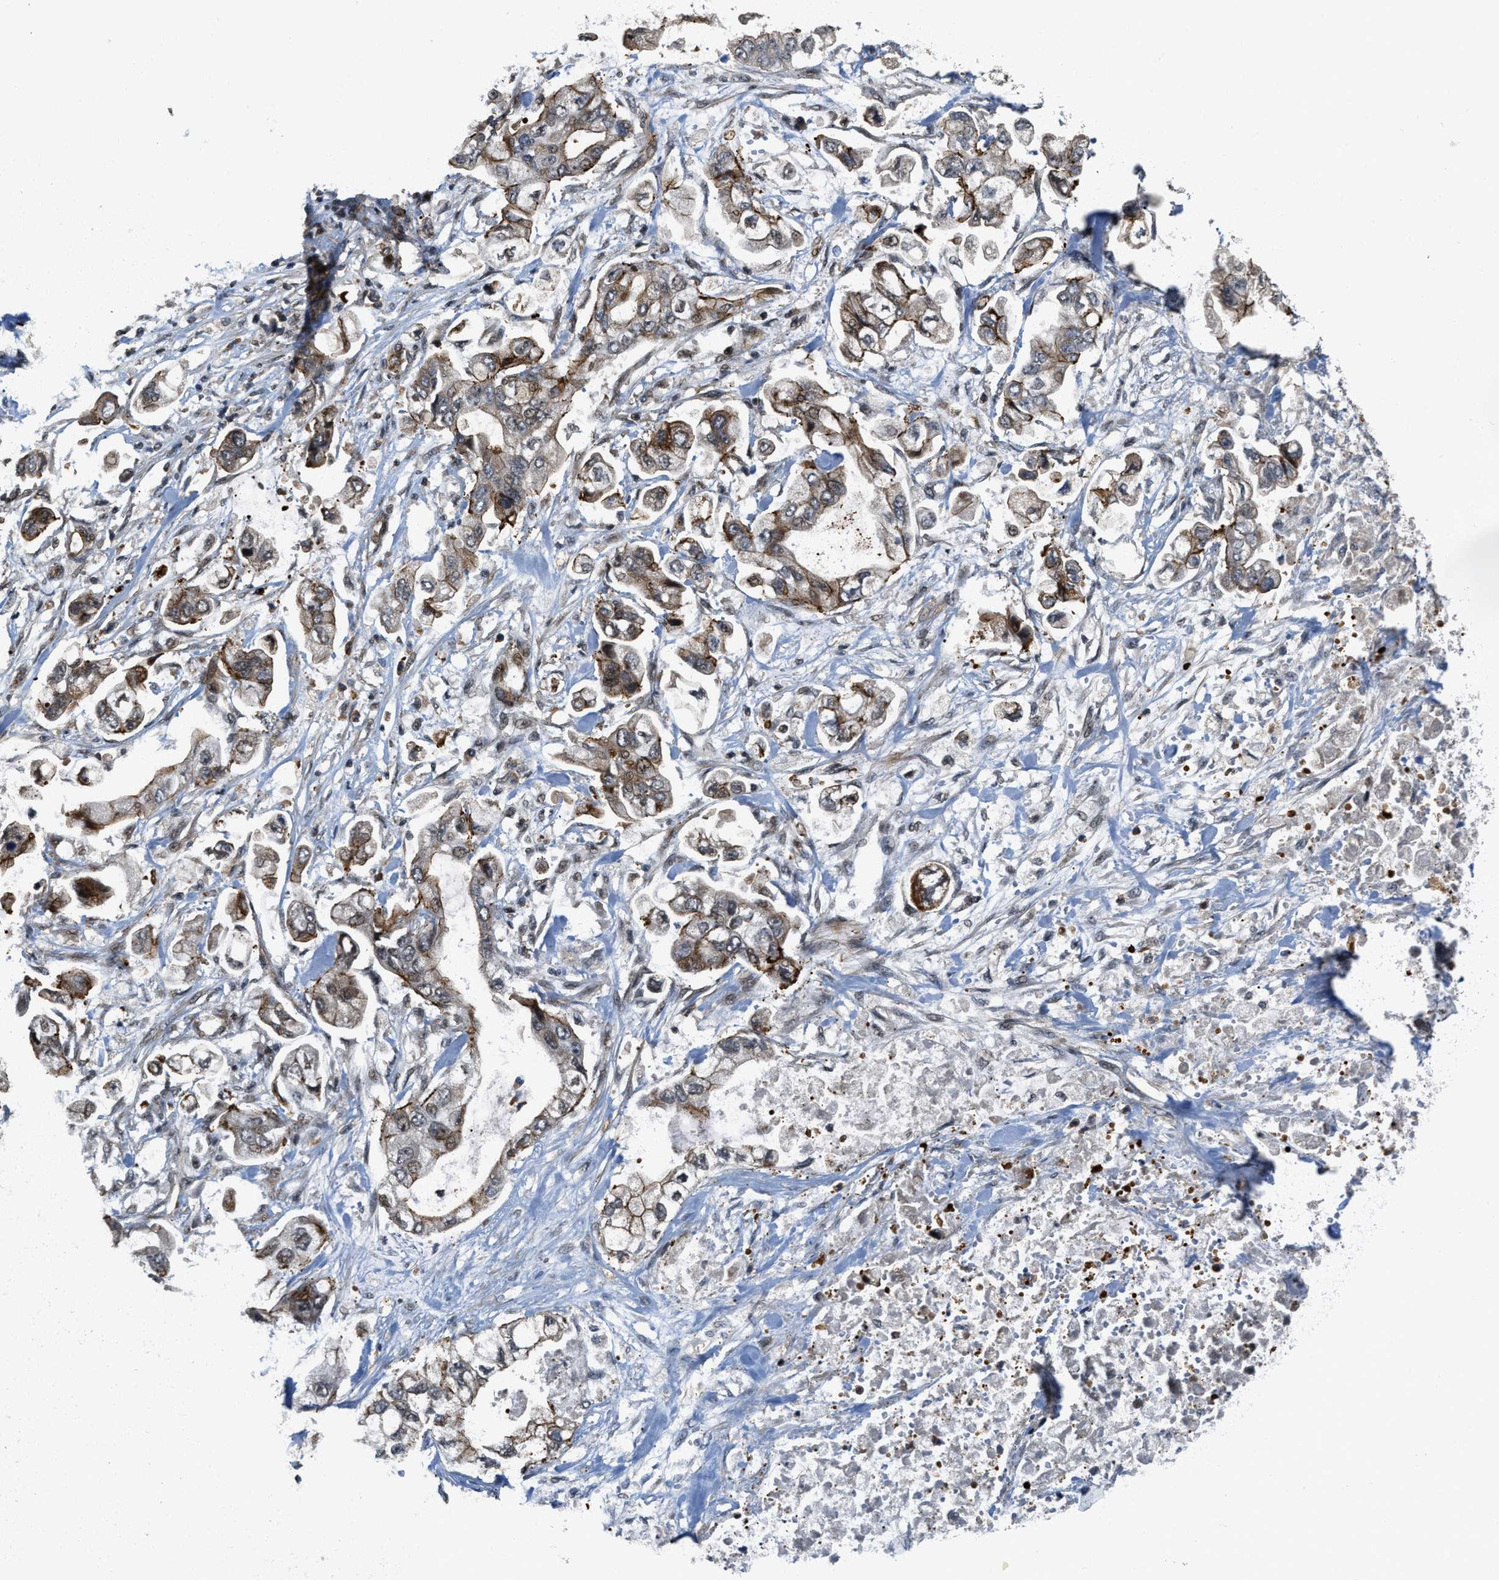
{"staining": {"intensity": "moderate", "quantity": ">75%", "location": "cytoplasmic/membranous"}, "tissue": "stomach cancer", "cell_type": "Tumor cells", "image_type": "cancer", "snomed": [{"axis": "morphology", "description": "Normal tissue, NOS"}, {"axis": "morphology", "description": "Adenocarcinoma, NOS"}, {"axis": "topography", "description": "Stomach"}], "caption": "Human stomach cancer (adenocarcinoma) stained with a protein marker shows moderate staining in tumor cells.", "gene": "DPF2", "patient": {"sex": "male", "age": 62}}